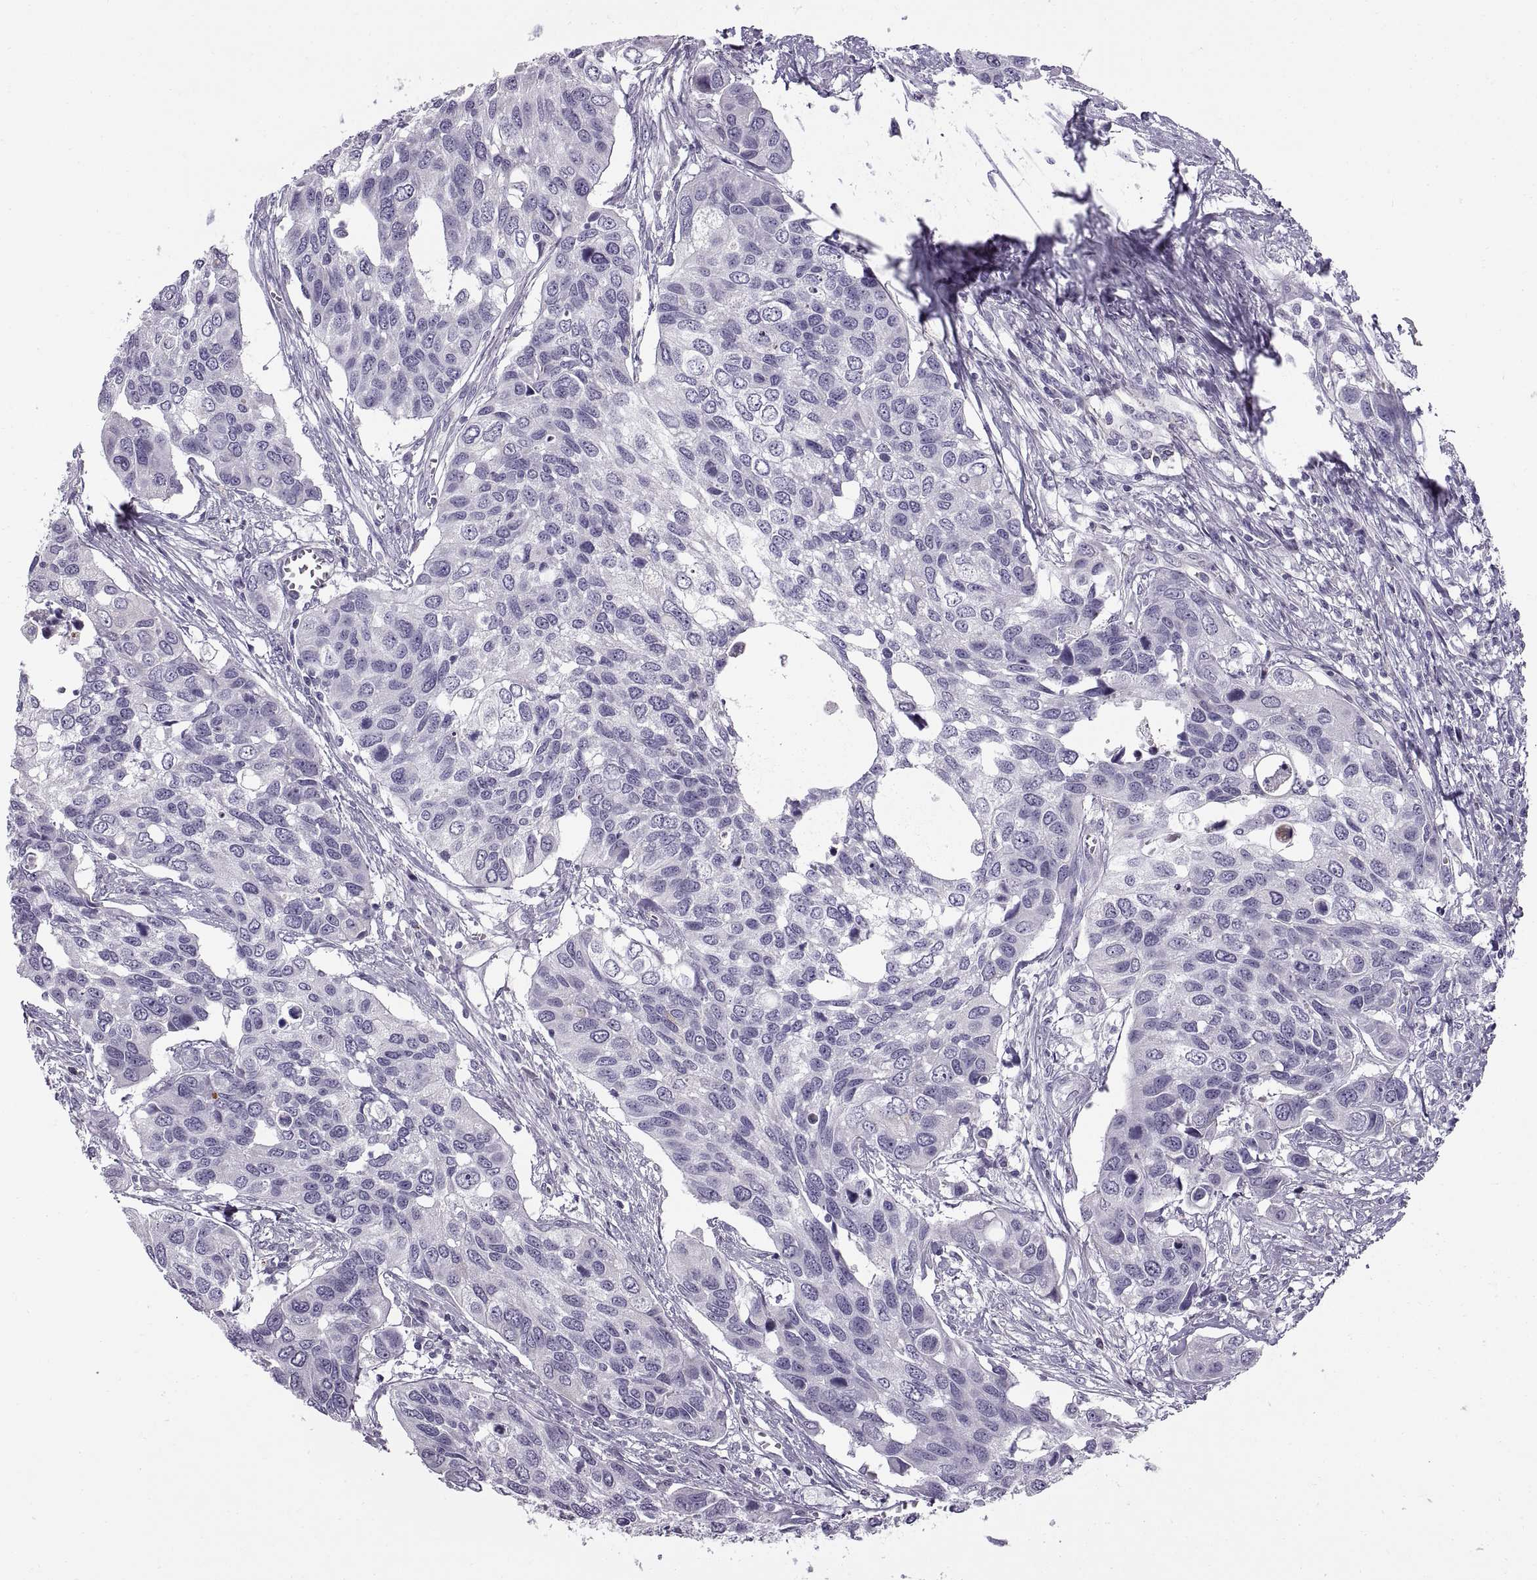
{"staining": {"intensity": "negative", "quantity": "none", "location": "none"}, "tissue": "urothelial cancer", "cell_type": "Tumor cells", "image_type": "cancer", "snomed": [{"axis": "morphology", "description": "Urothelial carcinoma, High grade"}, {"axis": "topography", "description": "Urinary bladder"}], "caption": "A high-resolution micrograph shows IHC staining of urothelial cancer, which exhibits no significant positivity in tumor cells.", "gene": "CALCR", "patient": {"sex": "male", "age": 60}}